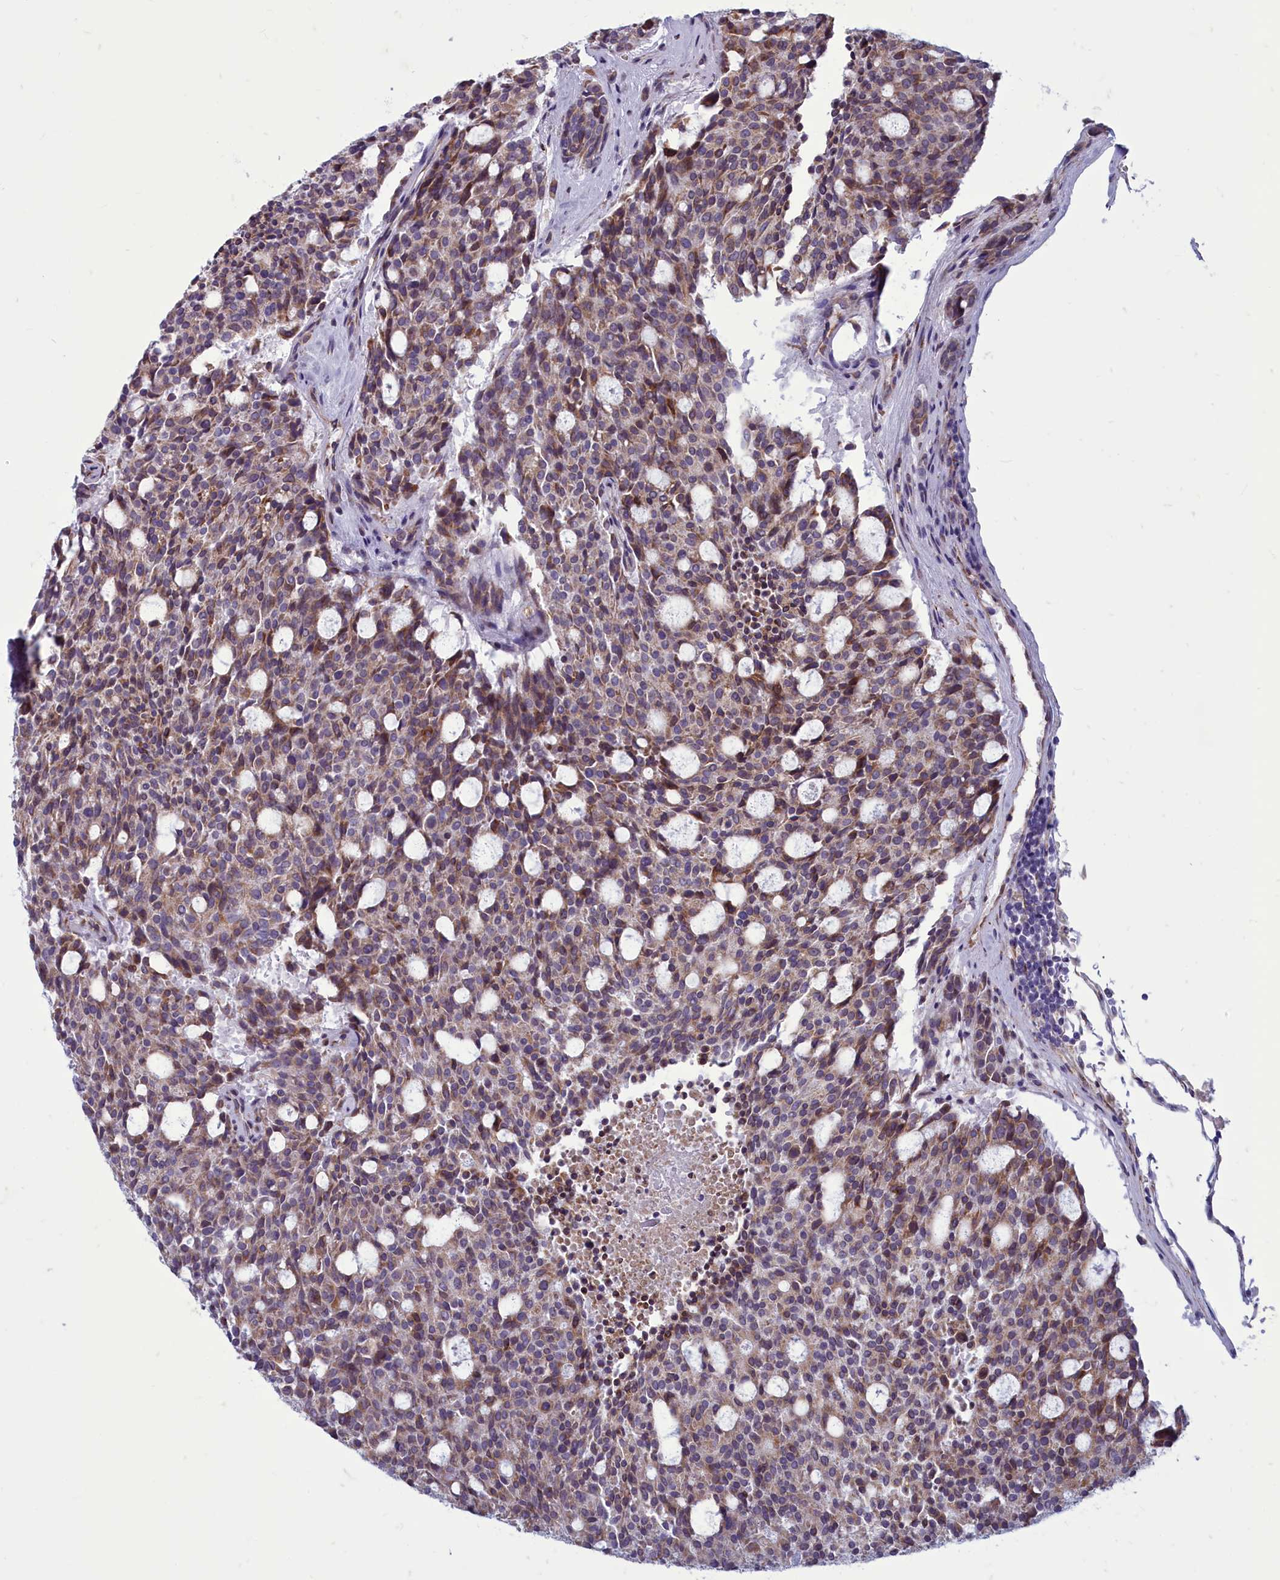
{"staining": {"intensity": "moderate", "quantity": "25%-75%", "location": "cytoplasmic/membranous"}, "tissue": "carcinoid", "cell_type": "Tumor cells", "image_type": "cancer", "snomed": [{"axis": "morphology", "description": "Carcinoid, malignant, NOS"}, {"axis": "topography", "description": "Pancreas"}], "caption": "IHC staining of carcinoid (malignant), which demonstrates medium levels of moderate cytoplasmic/membranous staining in approximately 25%-75% of tumor cells indicating moderate cytoplasmic/membranous protein expression. The staining was performed using DAB (3,3'-diaminobenzidine) (brown) for protein detection and nuclei were counterstained in hematoxylin (blue).", "gene": "CENATAC", "patient": {"sex": "female", "age": 54}}